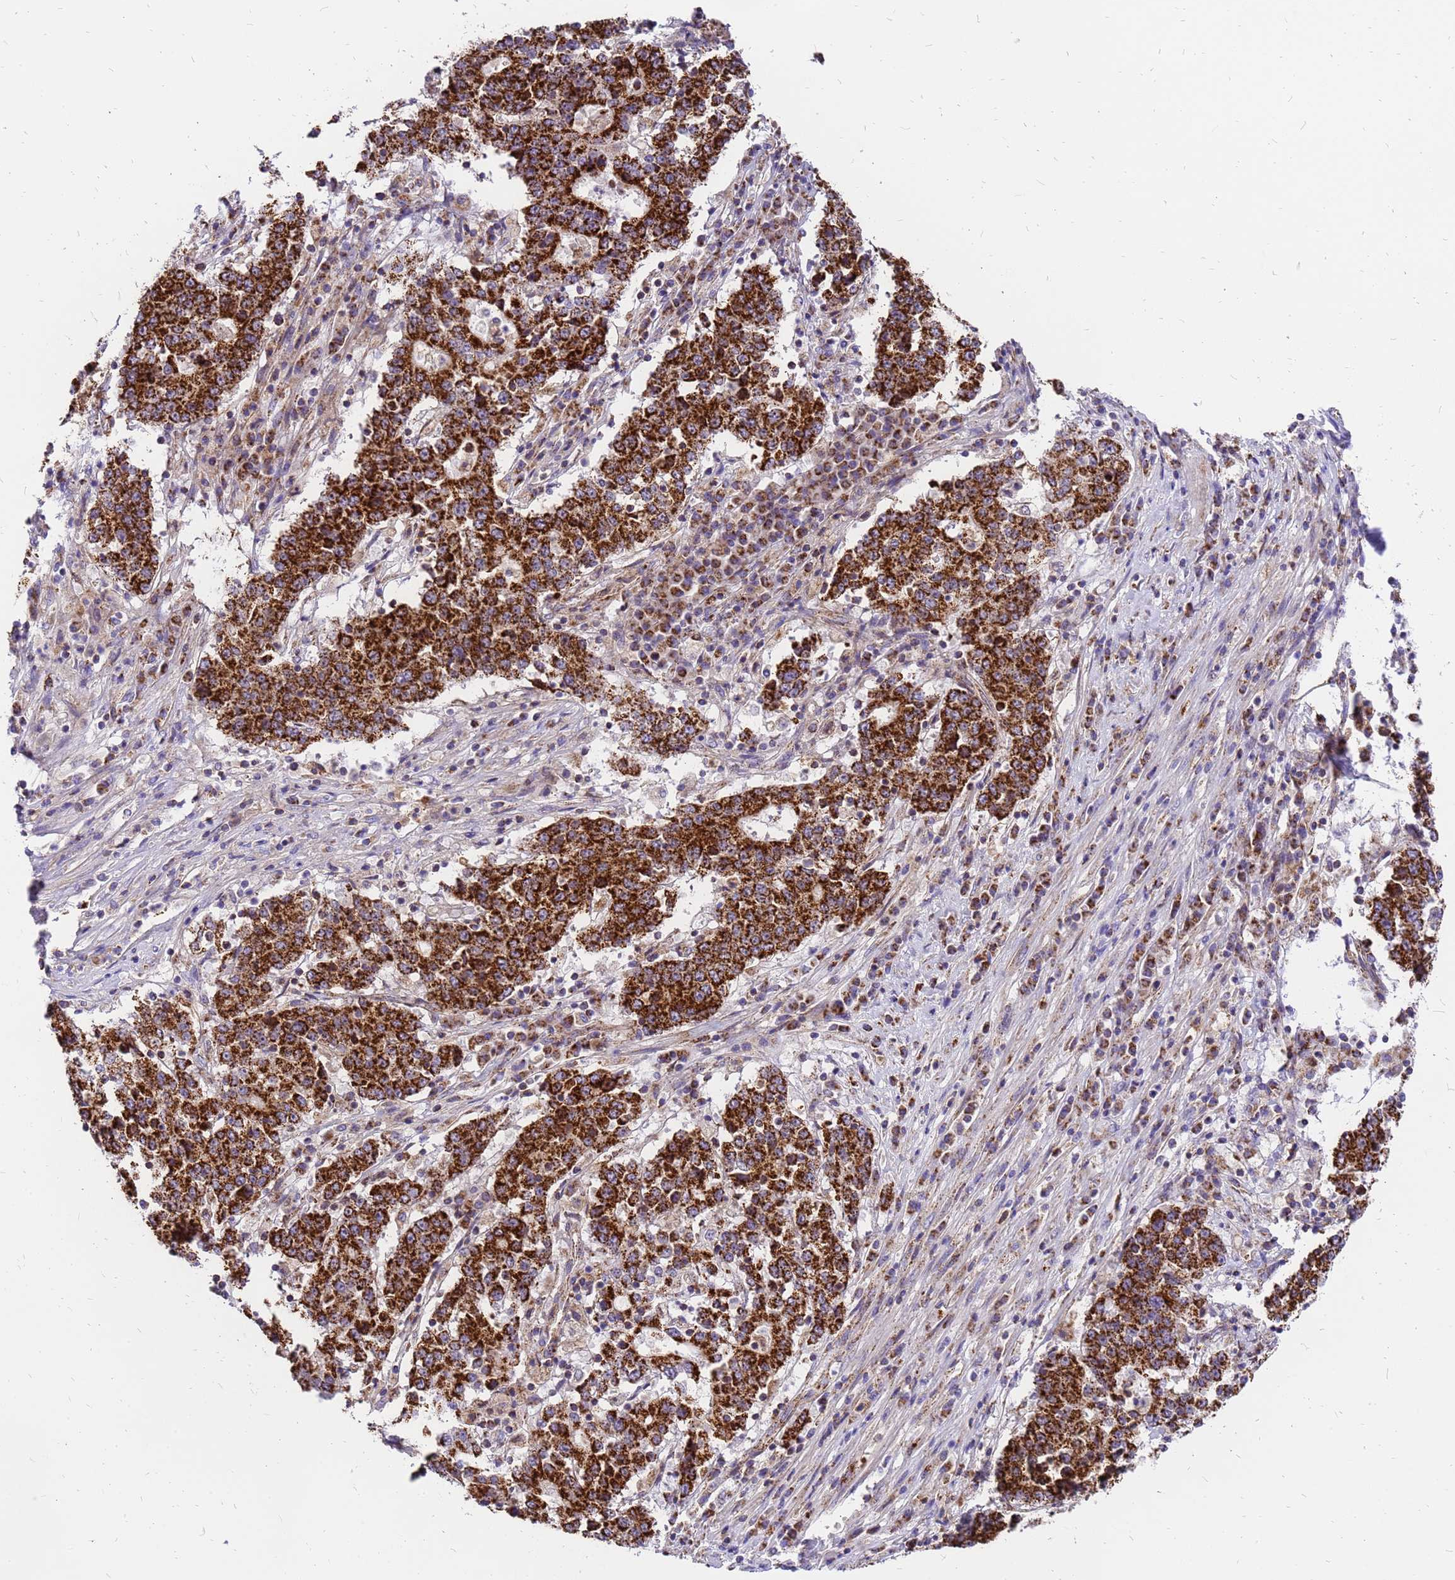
{"staining": {"intensity": "strong", "quantity": ">75%", "location": "cytoplasmic/membranous"}, "tissue": "stomach cancer", "cell_type": "Tumor cells", "image_type": "cancer", "snomed": [{"axis": "morphology", "description": "Adenocarcinoma, NOS"}, {"axis": "topography", "description": "Stomach"}], "caption": "Immunohistochemical staining of stomach cancer (adenocarcinoma) reveals strong cytoplasmic/membranous protein staining in about >75% of tumor cells.", "gene": "MRPS26", "patient": {"sex": "male", "age": 59}}